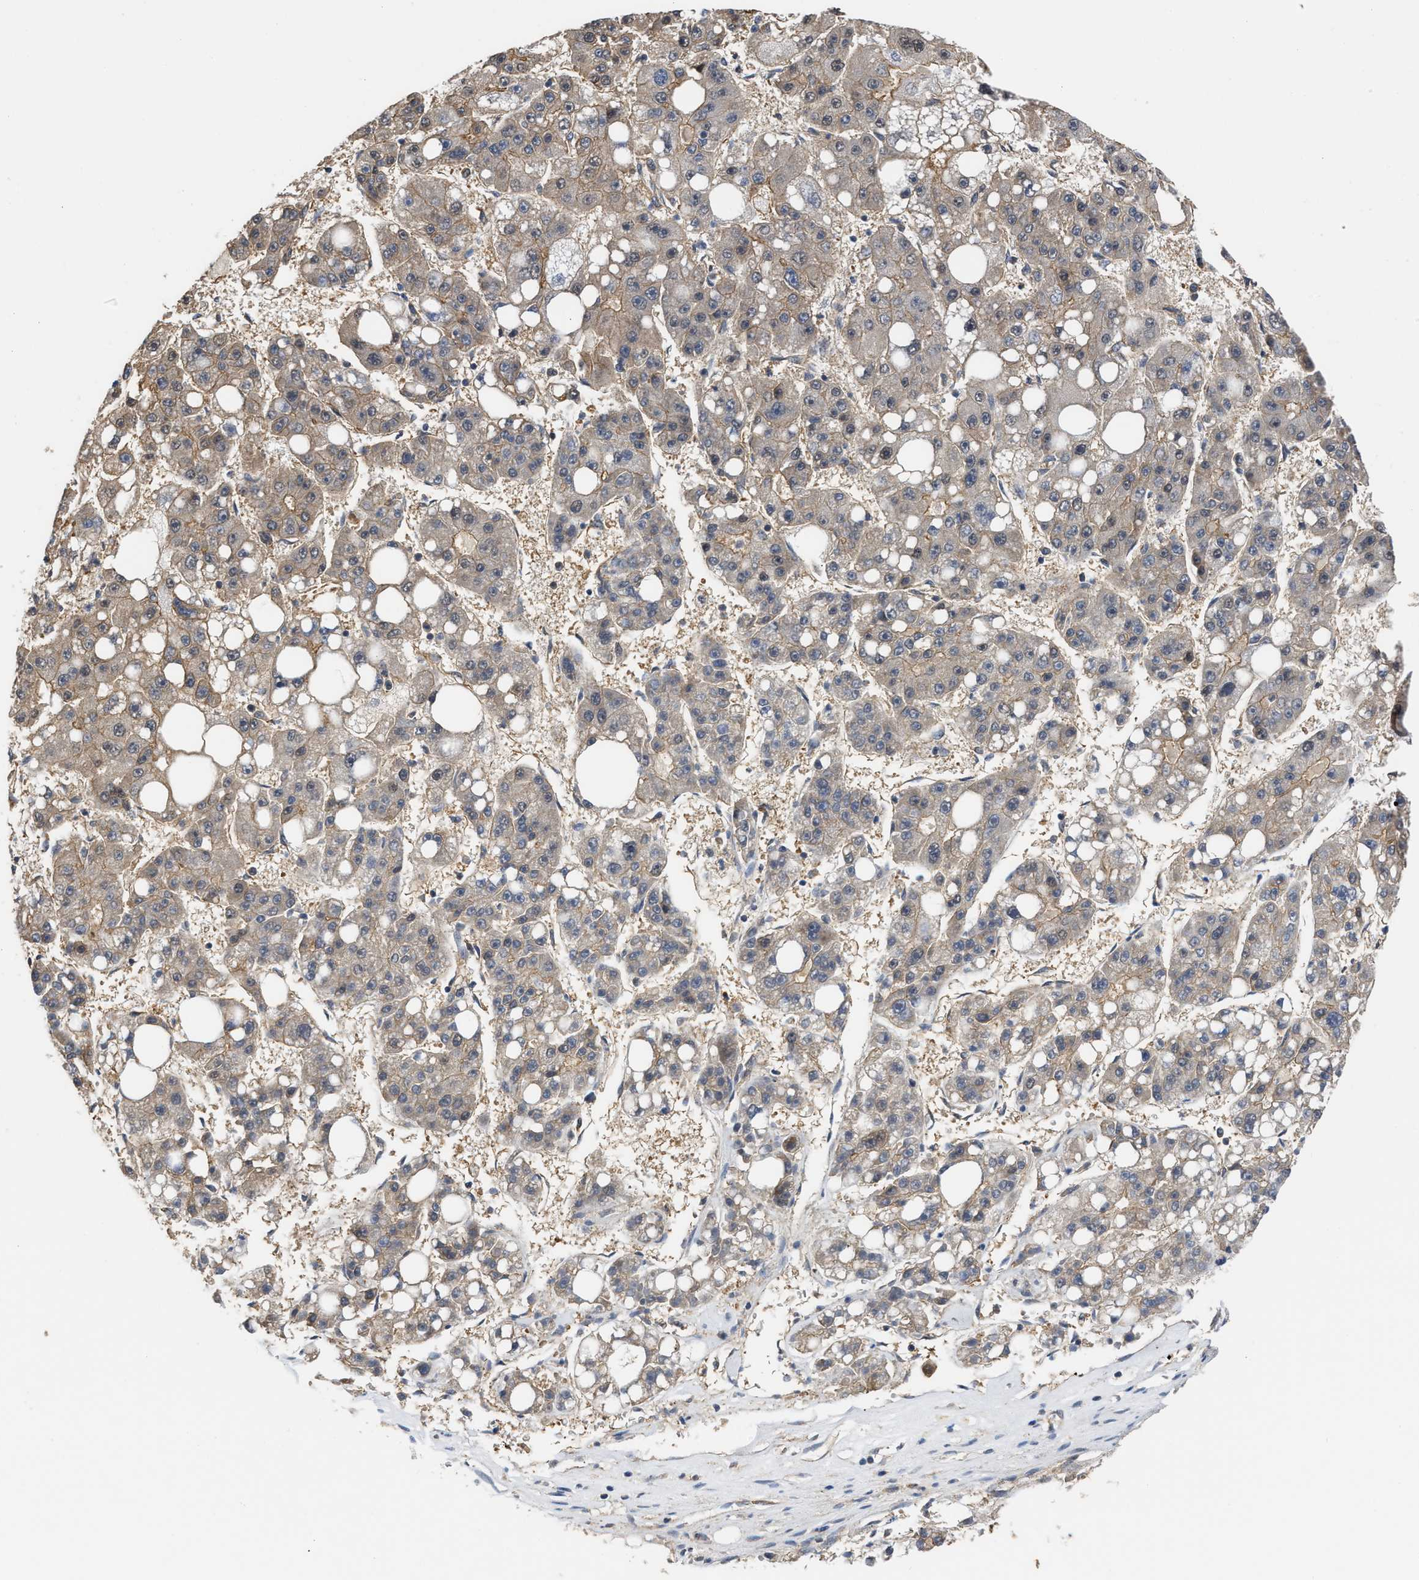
{"staining": {"intensity": "weak", "quantity": "<25%", "location": "cytoplasmic/membranous"}, "tissue": "liver cancer", "cell_type": "Tumor cells", "image_type": "cancer", "snomed": [{"axis": "morphology", "description": "Carcinoma, Hepatocellular, NOS"}, {"axis": "topography", "description": "Liver"}], "caption": "IHC photomicrograph of neoplastic tissue: liver cancer stained with DAB exhibits no significant protein staining in tumor cells. (IHC, brightfield microscopy, high magnification).", "gene": "SCAI", "patient": {"sex": "female", "age": 61}}